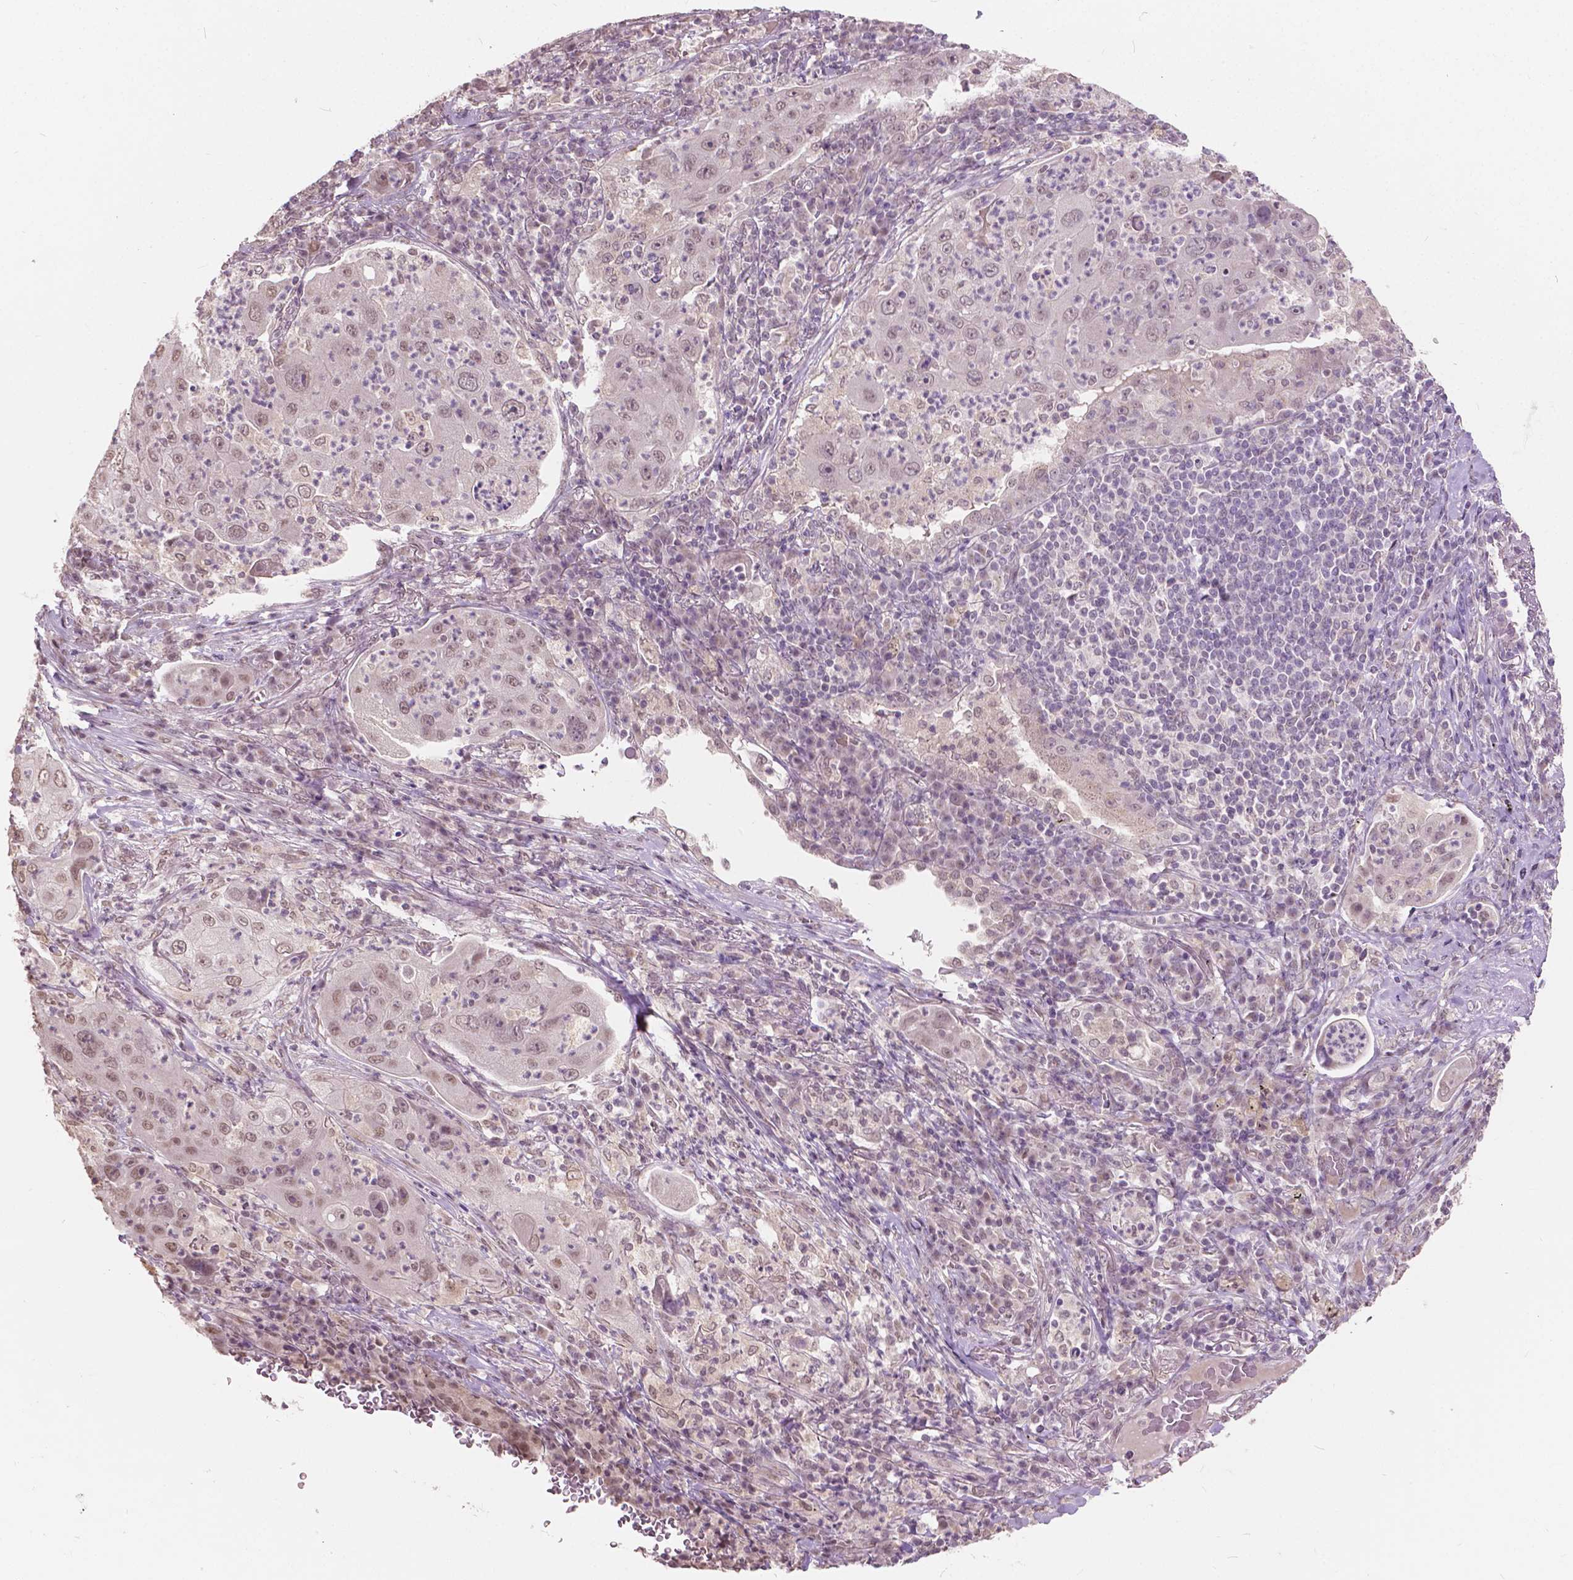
{"staining": {"intensity": "weak", "quantity": ">75%", "location": "nuclear"}, "tissue": "lung cancer", "cell_type": "Tumor cells", "image_type": "cancer", "snomed": [{"axis": "morphology", "description": "Squamous cell carcinoma, NOS"}, {"axis": "topography", "description": "Lung"}], "caption": "A brown stain highlights weak nuclear expression of a protein in lung cancer tumor cells. (DAB (3,3'-diaminobenzidine) = brown stain, brightfield microscopy at high magnification).", "gene": "HOXA10", "patient": {"sex": "female", "age": 59}}